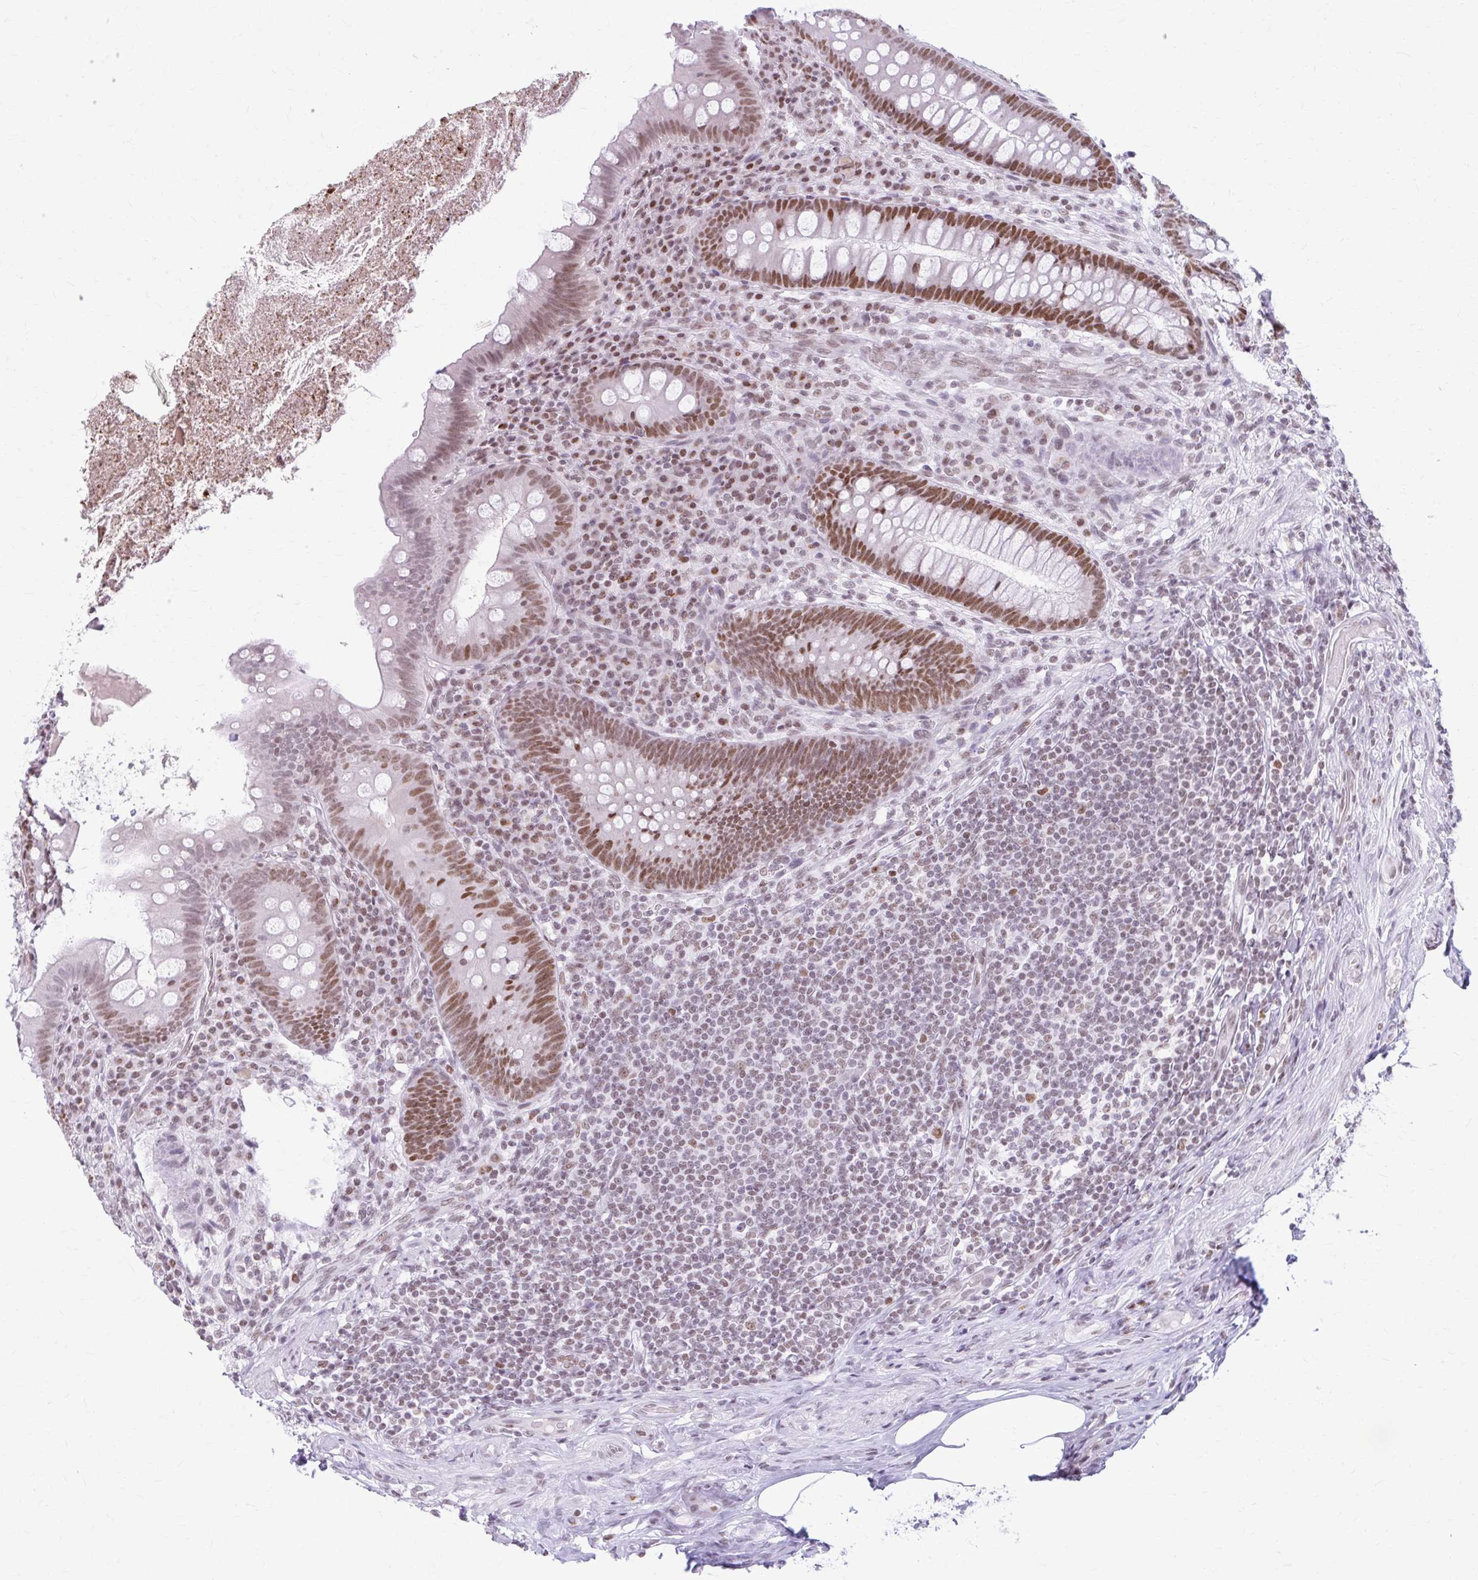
{"staining": {"intensity": "moderate", "quantity": ">75%", "location": "nuclear"}, "tissue": "appendix", "cell_type": "Glandular cells", "image_type": "normal", "snomed": [{"axis": "morphology", "description": "Normal tissue, NOS"}, {"axis": "topography", "description": "Appendix"}], "caption": "A high-resolution image shows immunohistochemistry staining of normal appendix, which exhibits moderate nuclear positivity in approximately >75% of glandular cells.", "gene": "PABIR1", "patient": {"sex": "male", "age": 71}}